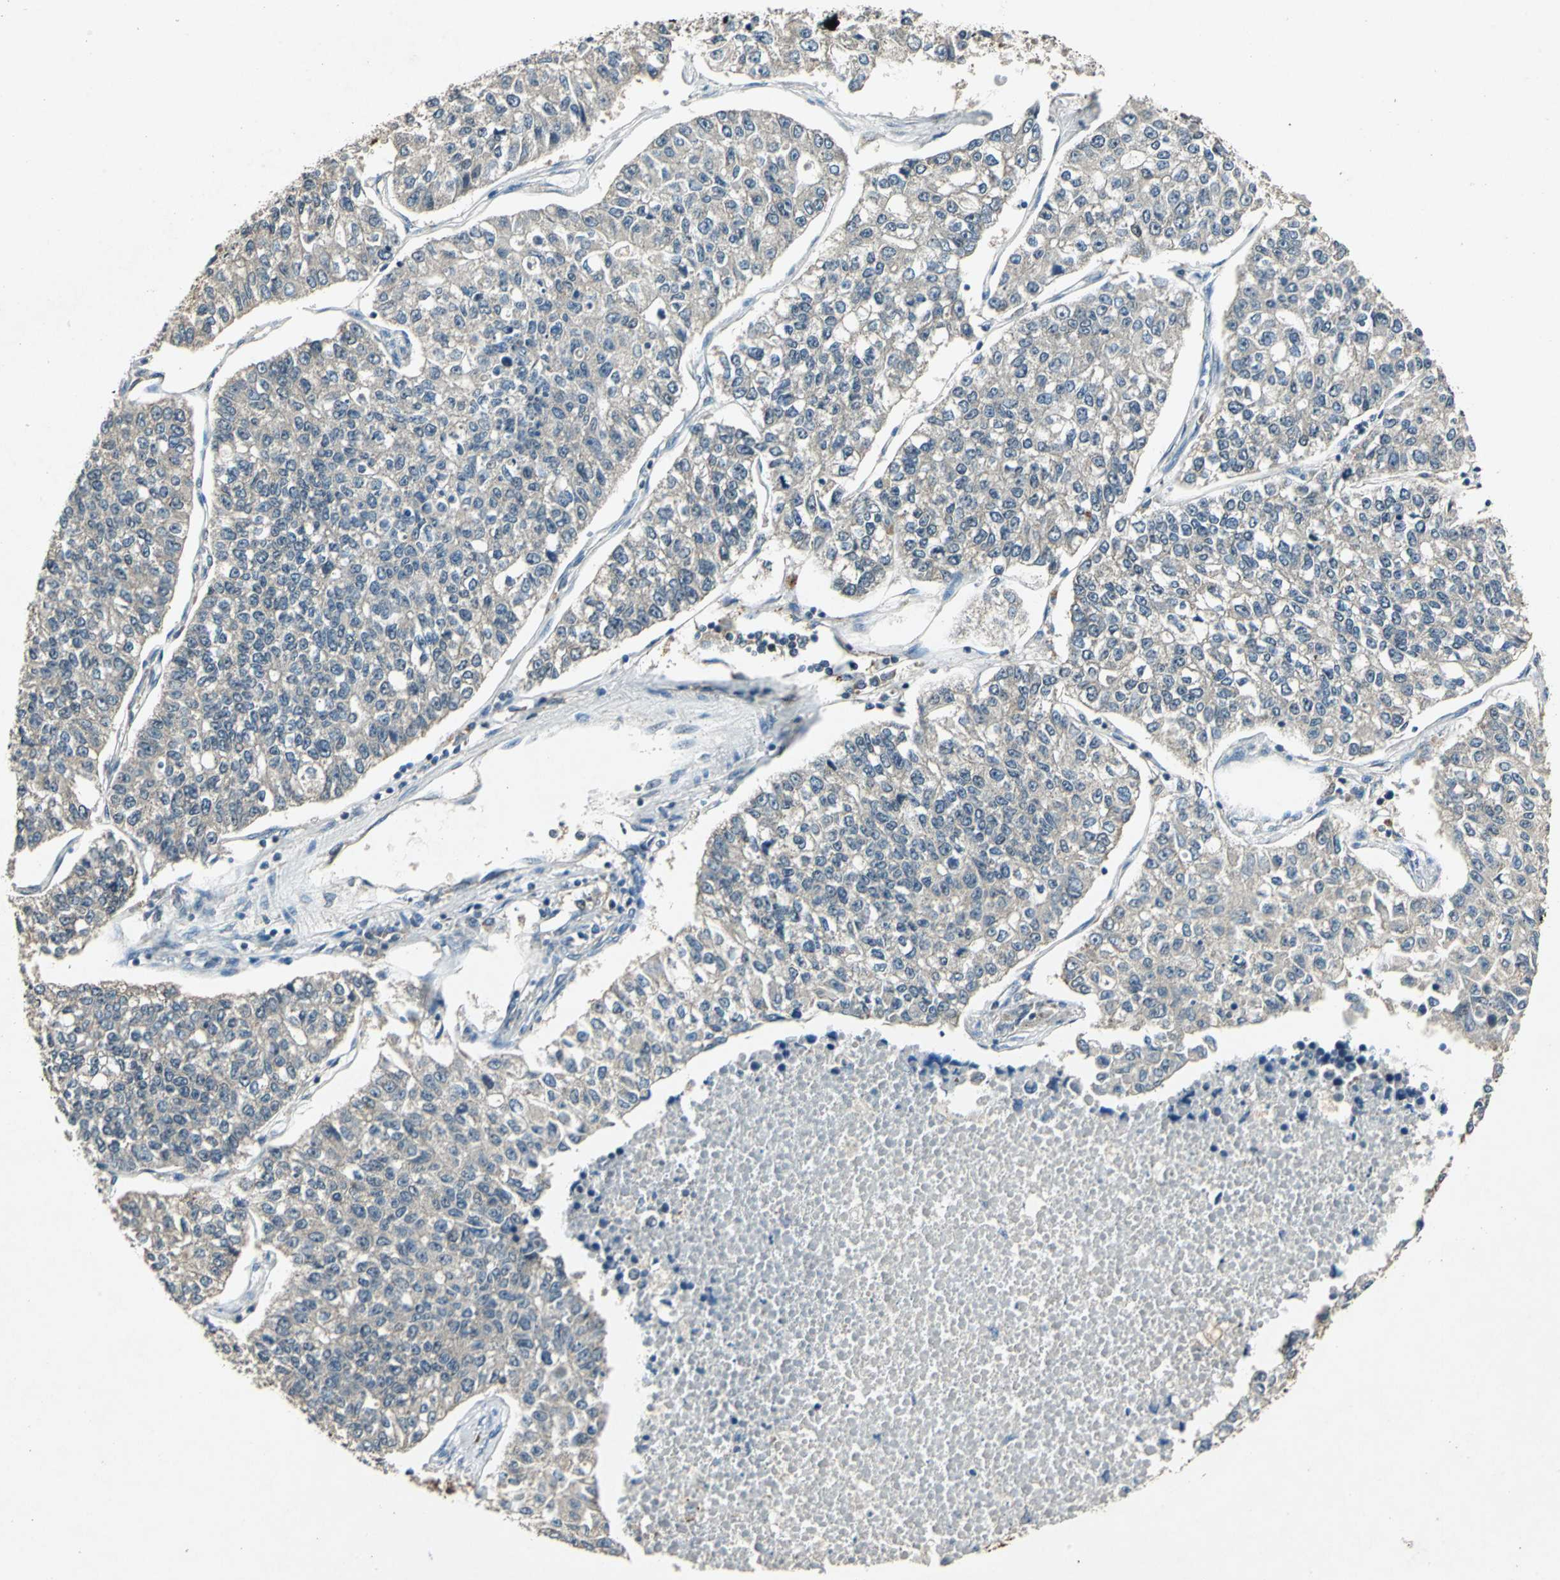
{"staining": {"intensity": "negative", "quantity": "none", "location": "none"}, "tissue": "lung cancer", "cell_type": "Tumor cells", "image_type": "cancer", "snomed": [{"axis": "morphology", "description": "Adenocarcinoma, NOS"}, {"axis": "topography", "description": "Lung"}], "caption": "High magnification brightfield microscopy of lung cancer stained with DAB (brown) and counterstained with hematoxylin (blue): tumor cells show no significant staining.", "gene": "AHSA1", "patient": {"sex": "male", "age": 49}}